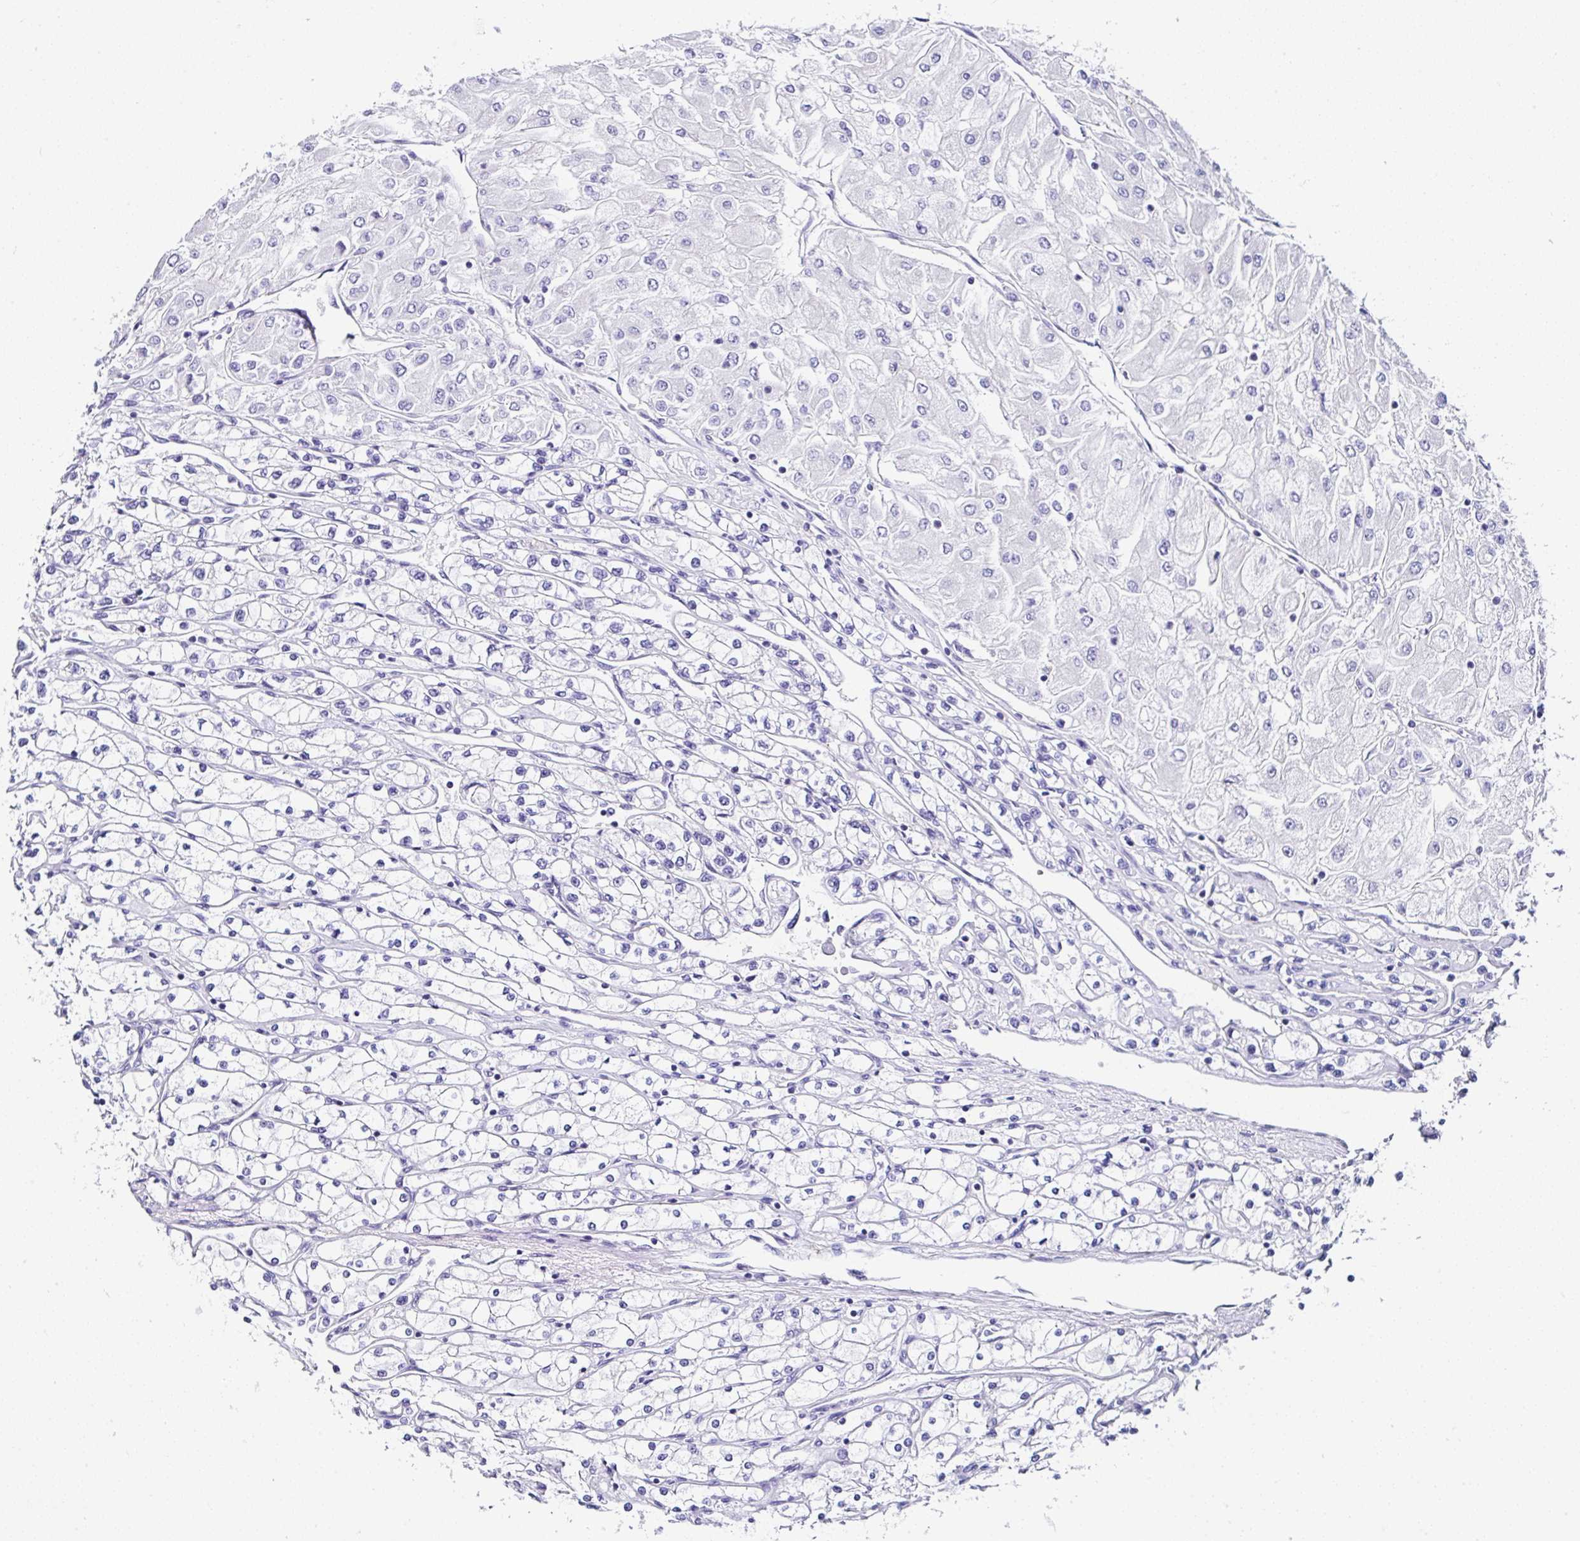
{"staining": {"intensity": "negative", "quantity": "none", "location": "none"}, "tissue": "renal cancer", "cell_type": "Tumor cells", "image_type": "cancer", "snomed": [{"axis": "morphology", "description": "Adenocarcinoma, NOS"}, {"axis": "topography", "description": "Kidney"}], "caption": "This is an IHC histopathology image of renal adenocarcinoma. There is no expression in tumor cells.", "gene": "UGT3A1", "patient": {"sex": "male", "age": 80}}